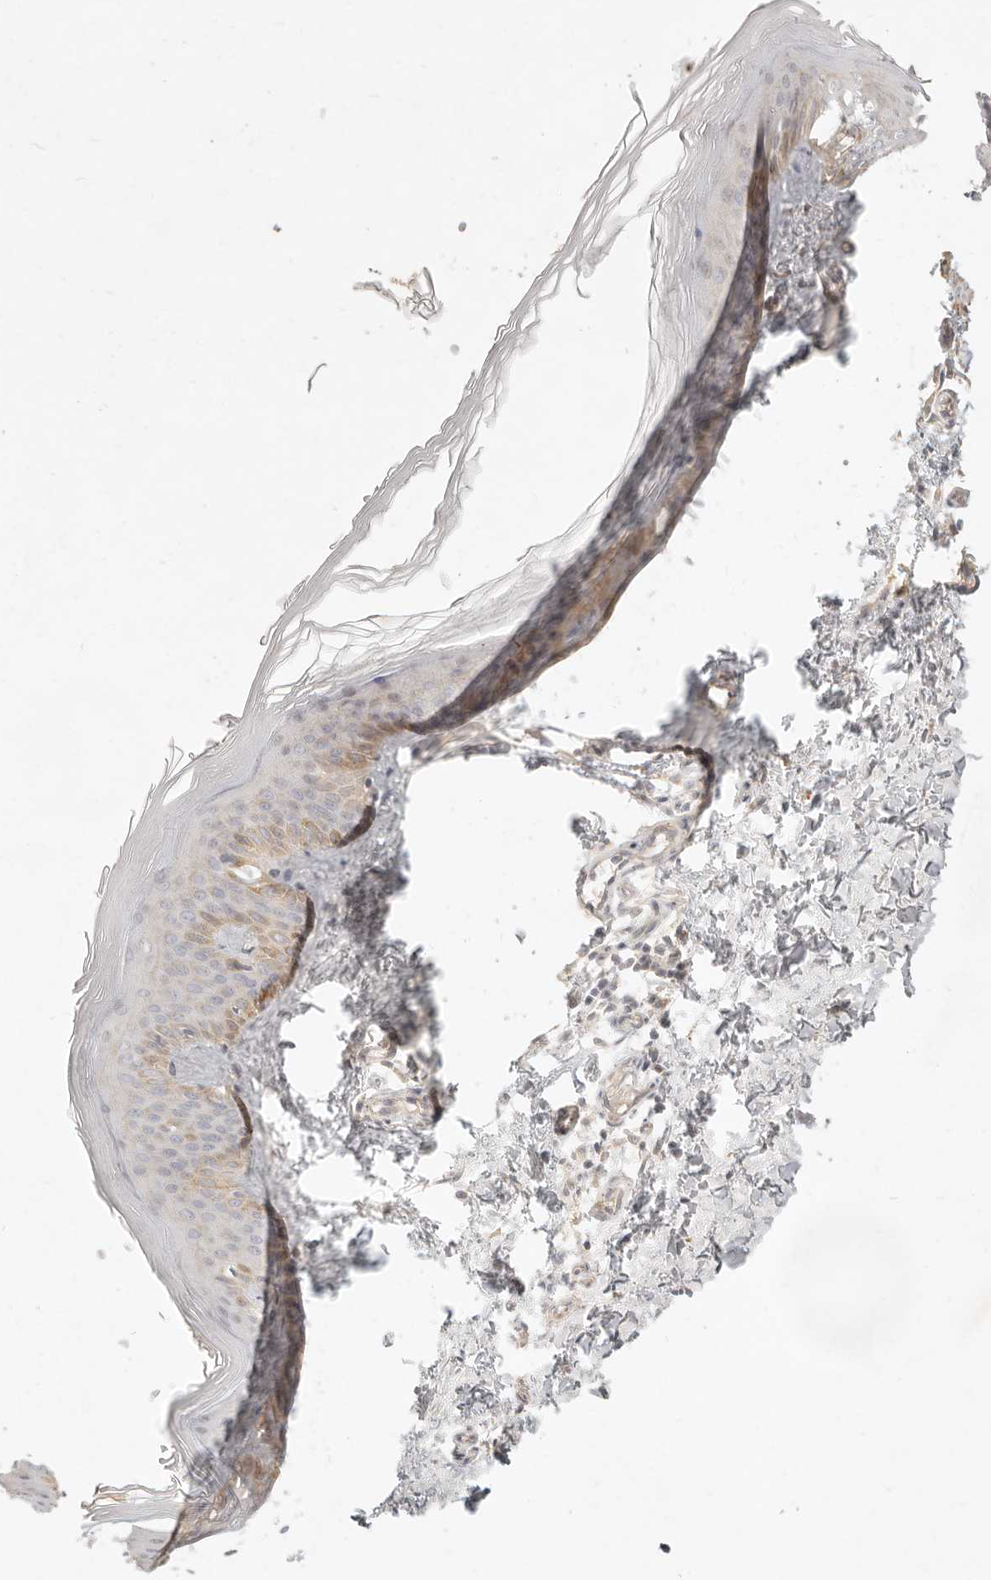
{"staining": {"intensity": "negative", "quantity": "none", "location": "none"}, "tissue": "skin", "cell_type": "Fibroblasts", "image_type": "normal", "snomed": [{"axis": "morphology", "description": "Normal tissue, NOS"}, {"axis": "topography", "description": "Skin"}], "caption": "IHC photomicrograph of benign skin: human skin stained with DAB (3,3'-diaminobenzidine) shows no significant protein expression in fibroblasts.", "gene": "MEP1A", "patient": {"sex": "female", "age": 27}}